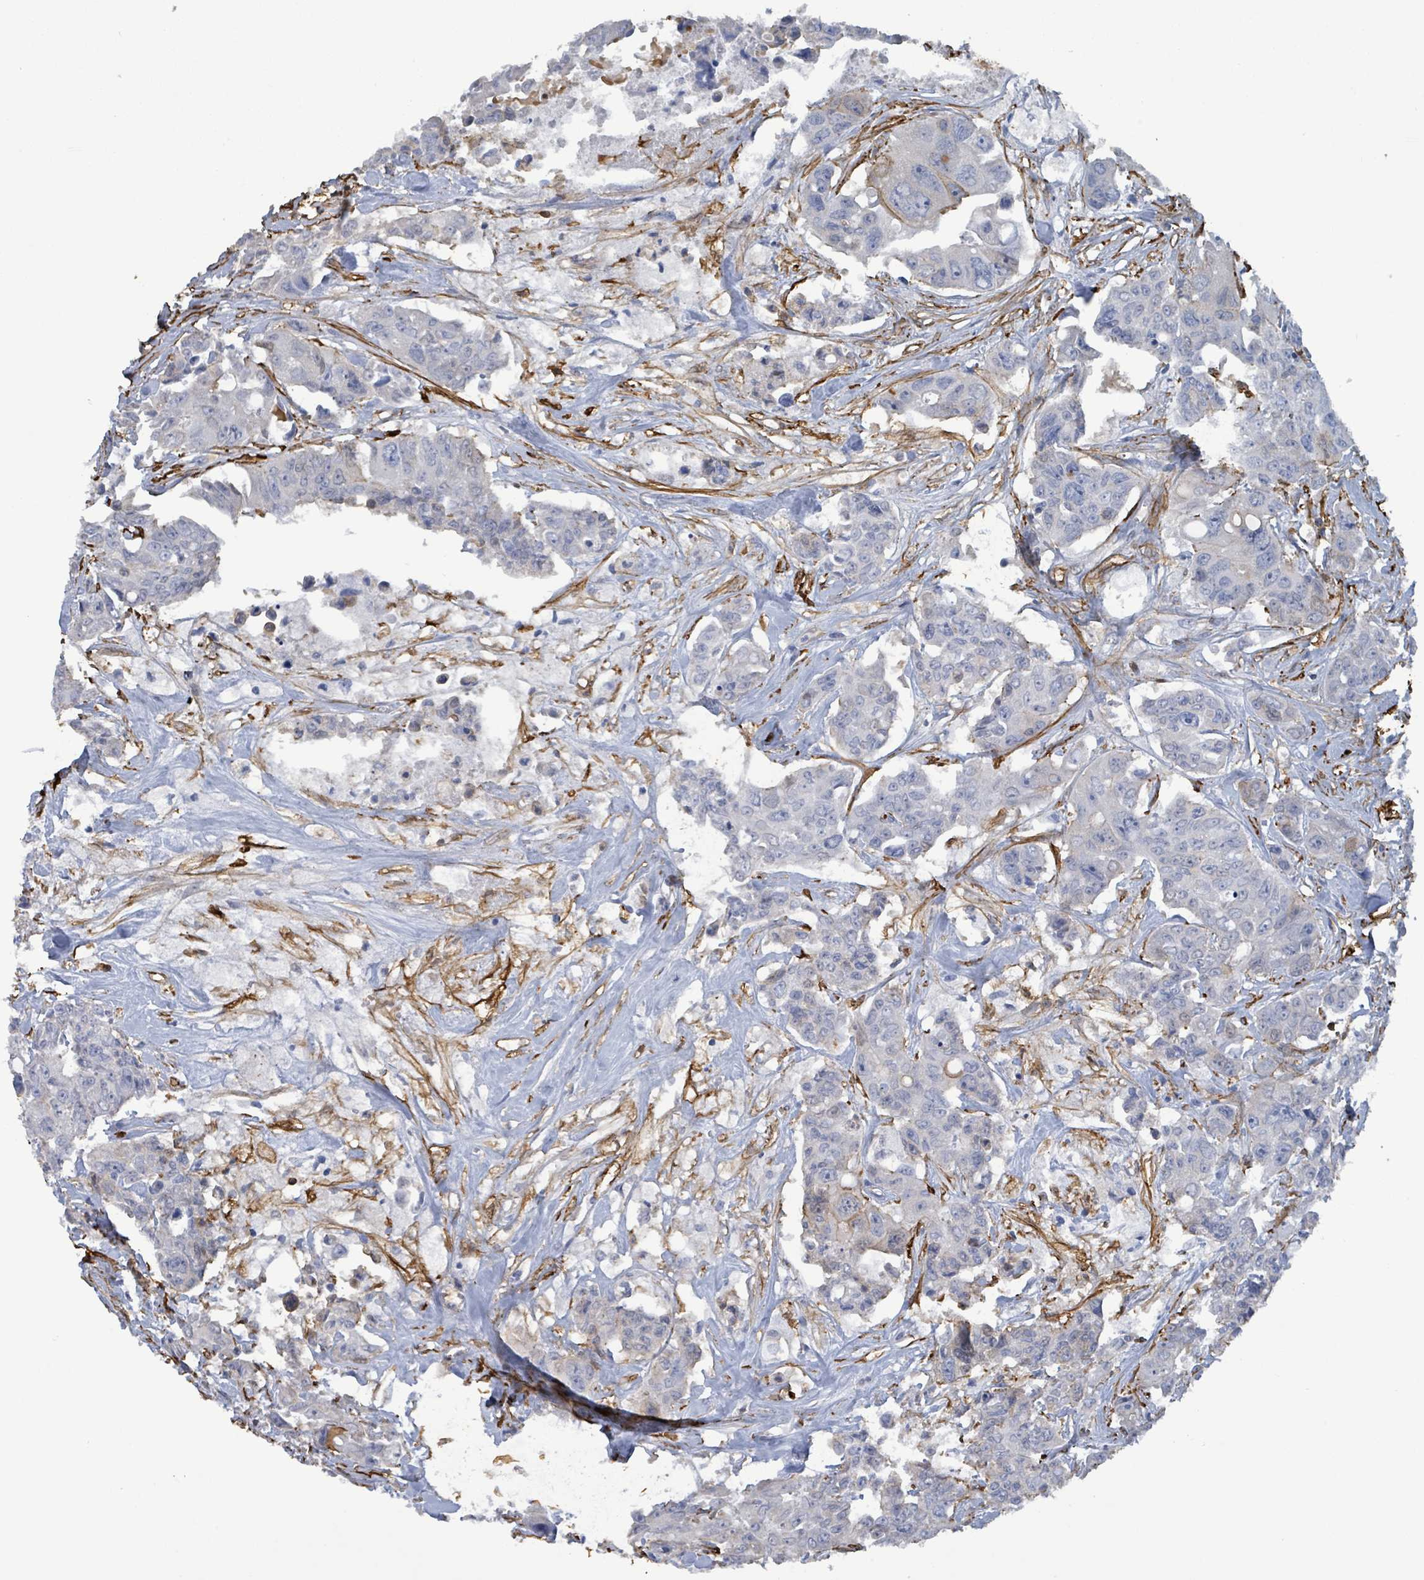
{"staining": {"intensity": "negative", "quantity": "none", "location": "none"}, "tissue": "colorectal cancer", "cell_type": "Tumor cells", "image_type": "cancer", "snomed": [{"axis": "morphology", "description": "Adenocarcinoma, NOS"}, {"axis": "topography", "description": "Rectum"}], "caption": "This is an IHC histopathology image of human adenocarcinoma (colorectal). There is no positivity in tumor cells.", "gene": "PRKRIP1", "patient": {"sex": "male", "age": 87}}